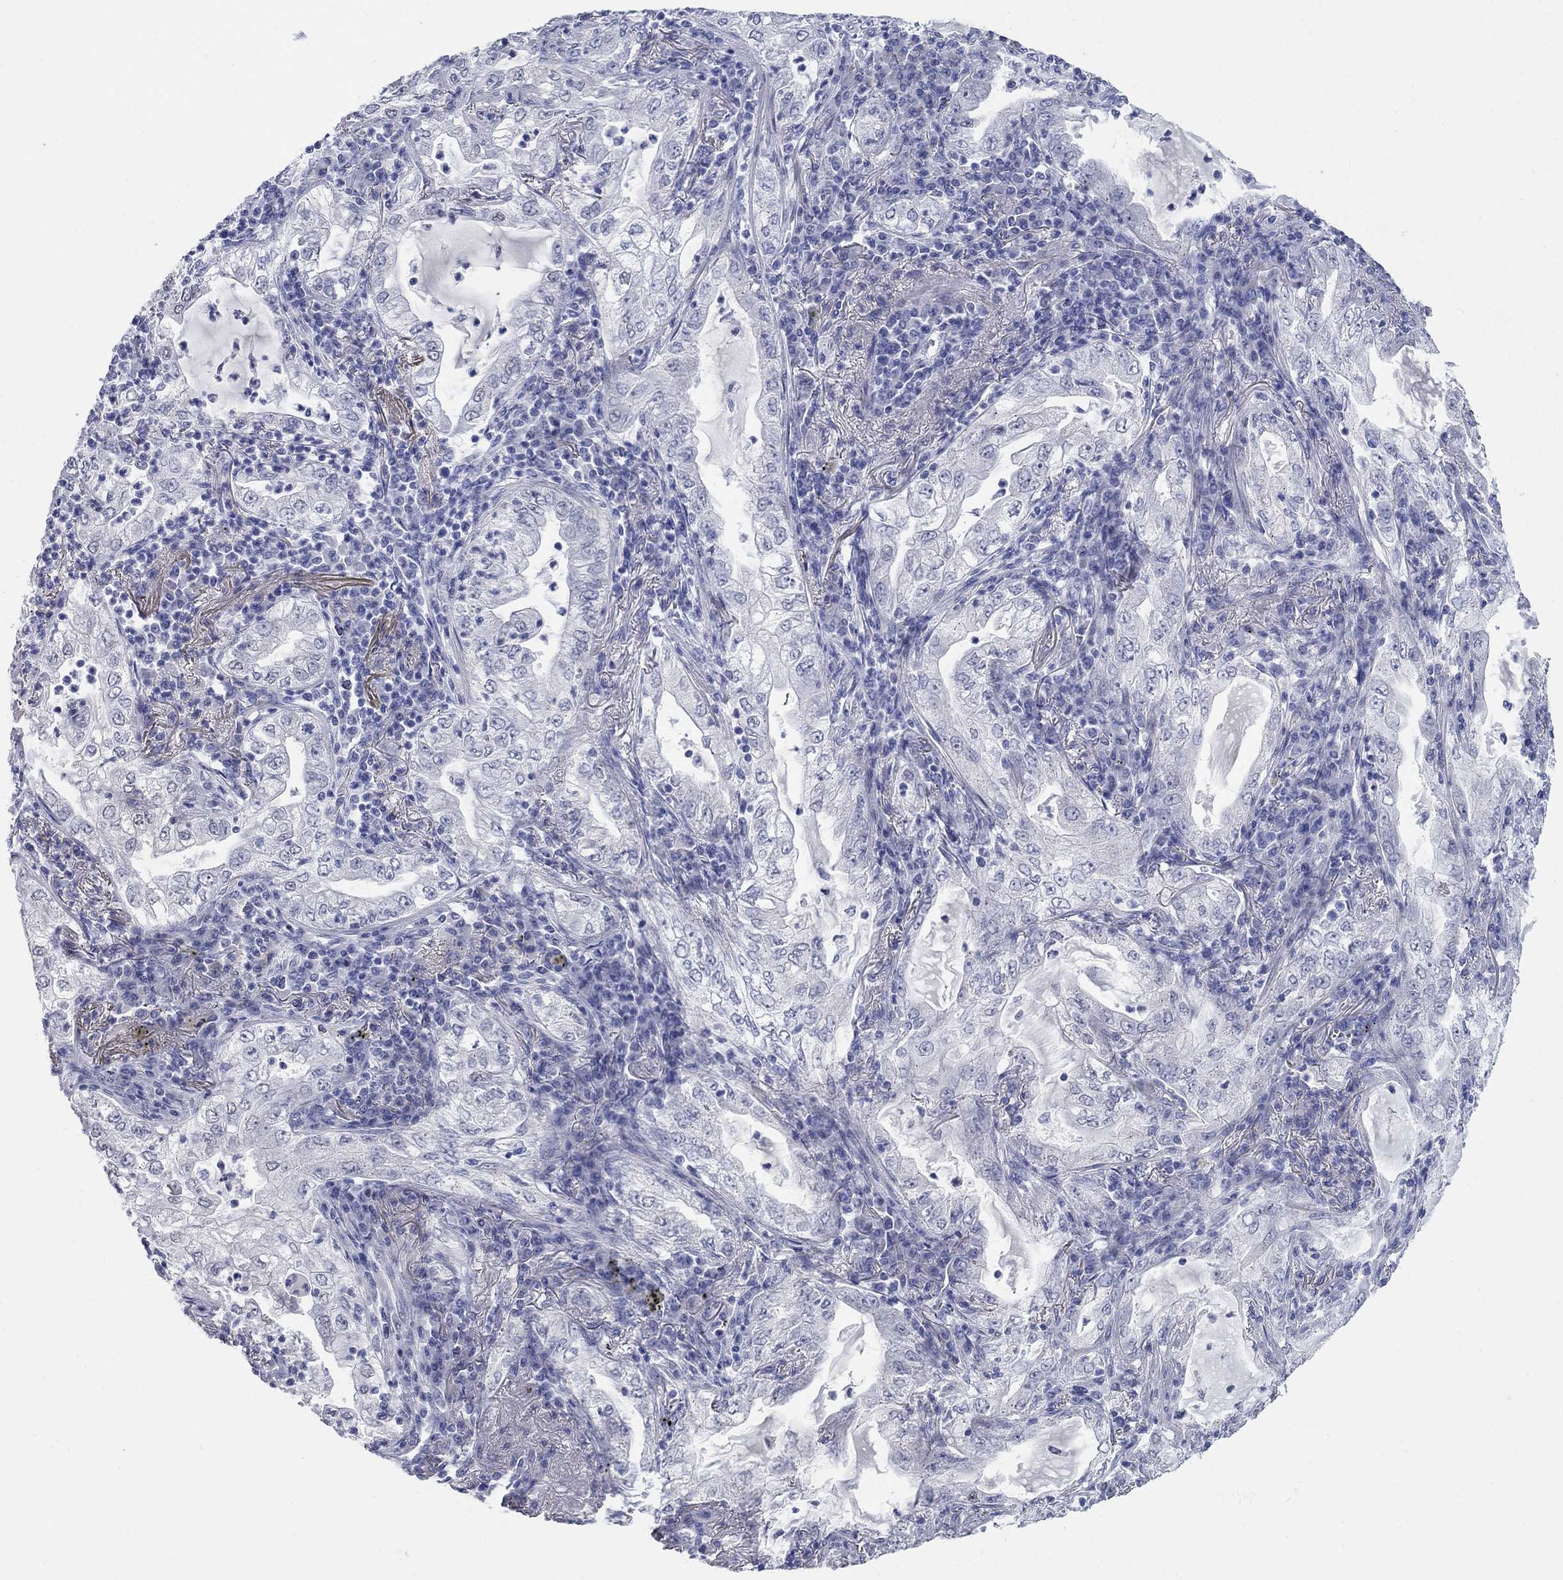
{"staining": {"intensity": "negative", "quantity": "none", "location": "none"}, "tissue": "lung cancer", "cell_type": "Tumor cells", "image_type": "cancer", "snomed": [{"axis": "morphology", "description": "Adenocarcinoma, NOS"}, {"axis": "topography", "description": "Lung"}], "caption": "Immunohistochemical staining of lung adenocarcinoma exhibits no significant expression in tumor cells.", "gene": "WASF3", "patient": {"sex": "female", "age": 73}}